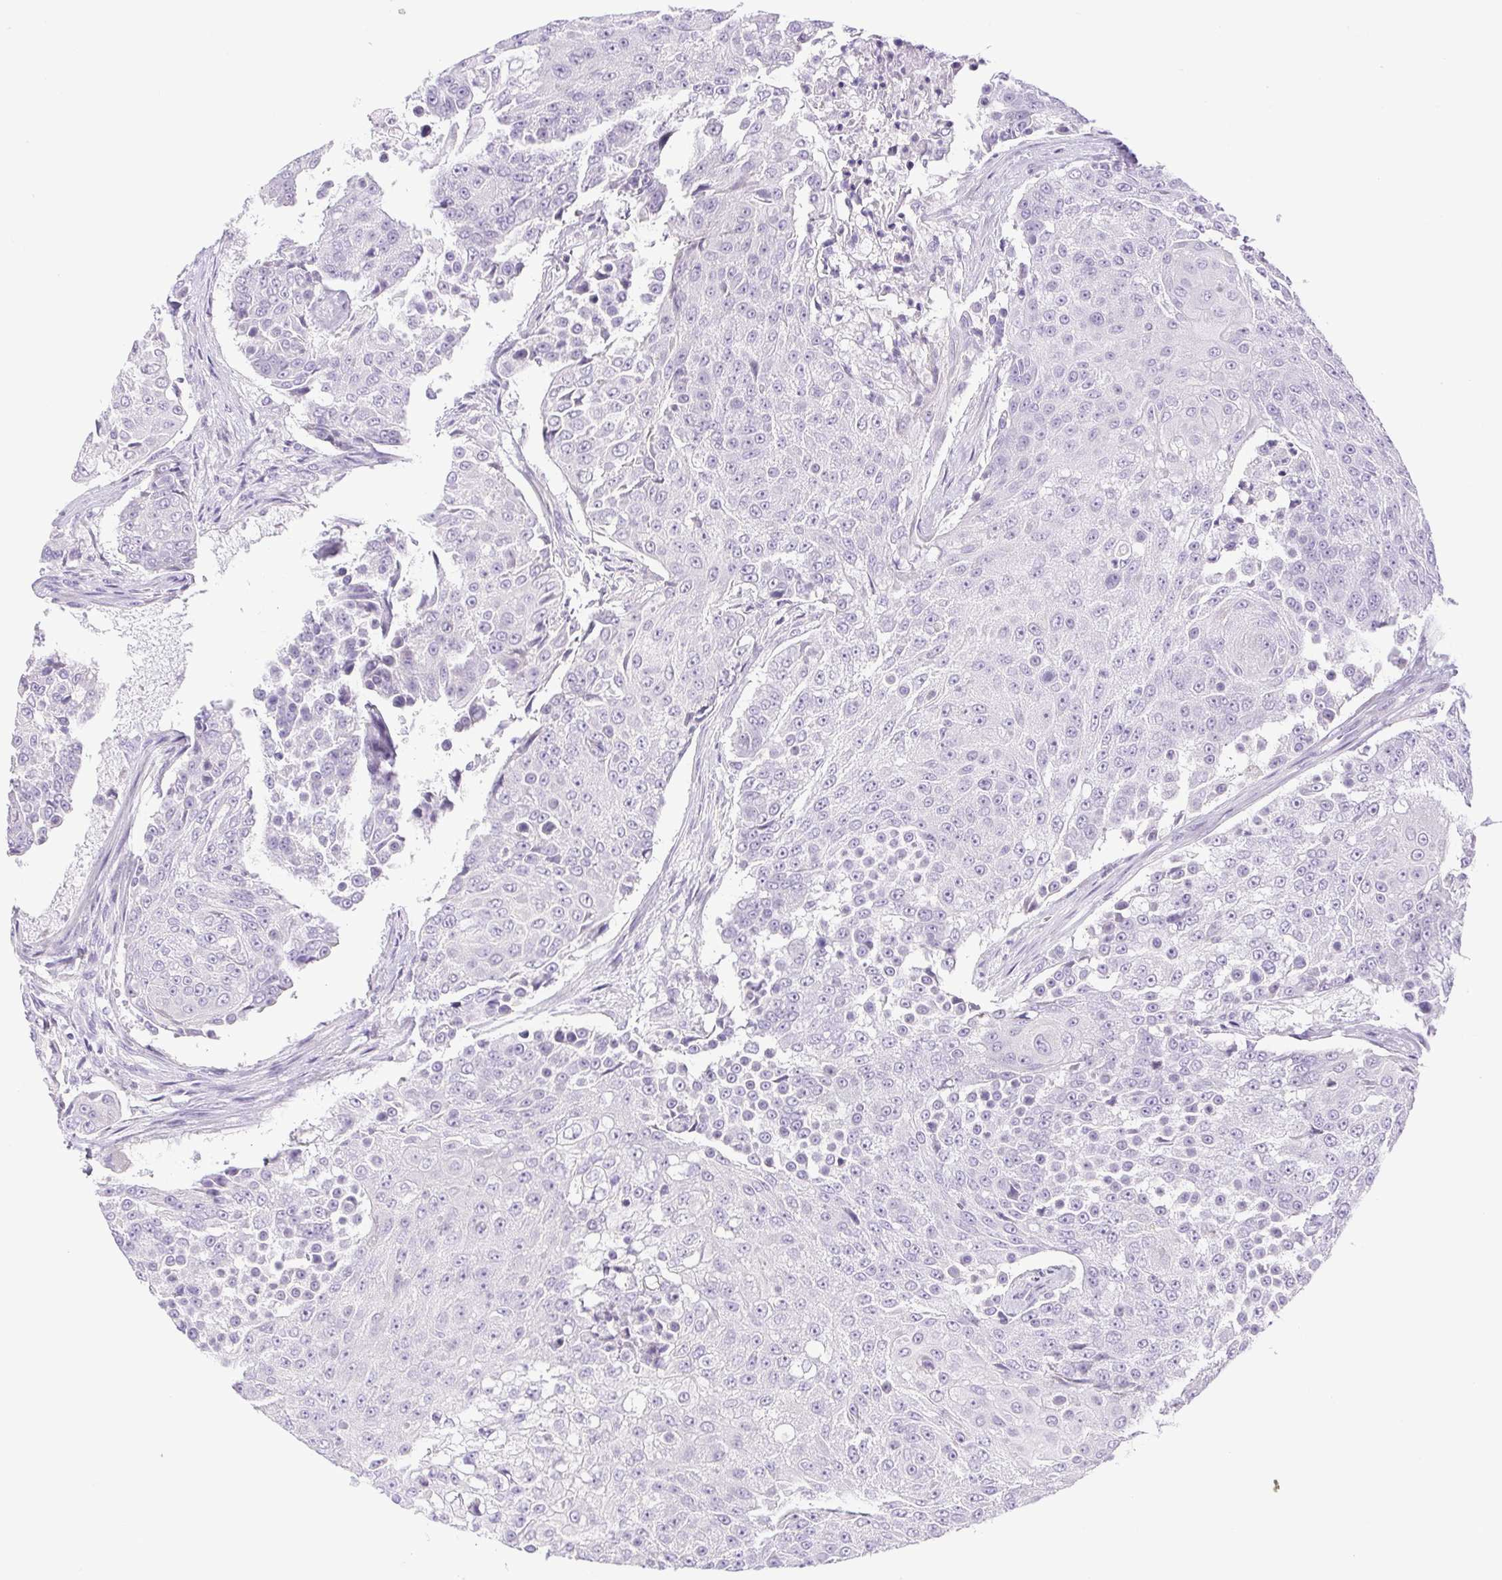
{"staining": {"intensity": "negative", "quantity": "none", "location": "none"}, "tissue": "urothelial cancer", "cell_type": "Tumor cells", "image_type": "cancer", "snomed": [{"axis": "morphology", "description": "Urothelial carcinoma, High grade"}, {"axis": "topography", "description": "Urinary bladder"}], "caption": "This is an IHC image of human urothelial carcinoma (high-grade). There is no positivity in tumor cells.", "gene": "PAPPA2", "patient": {"sex": "female", "age": 63}}